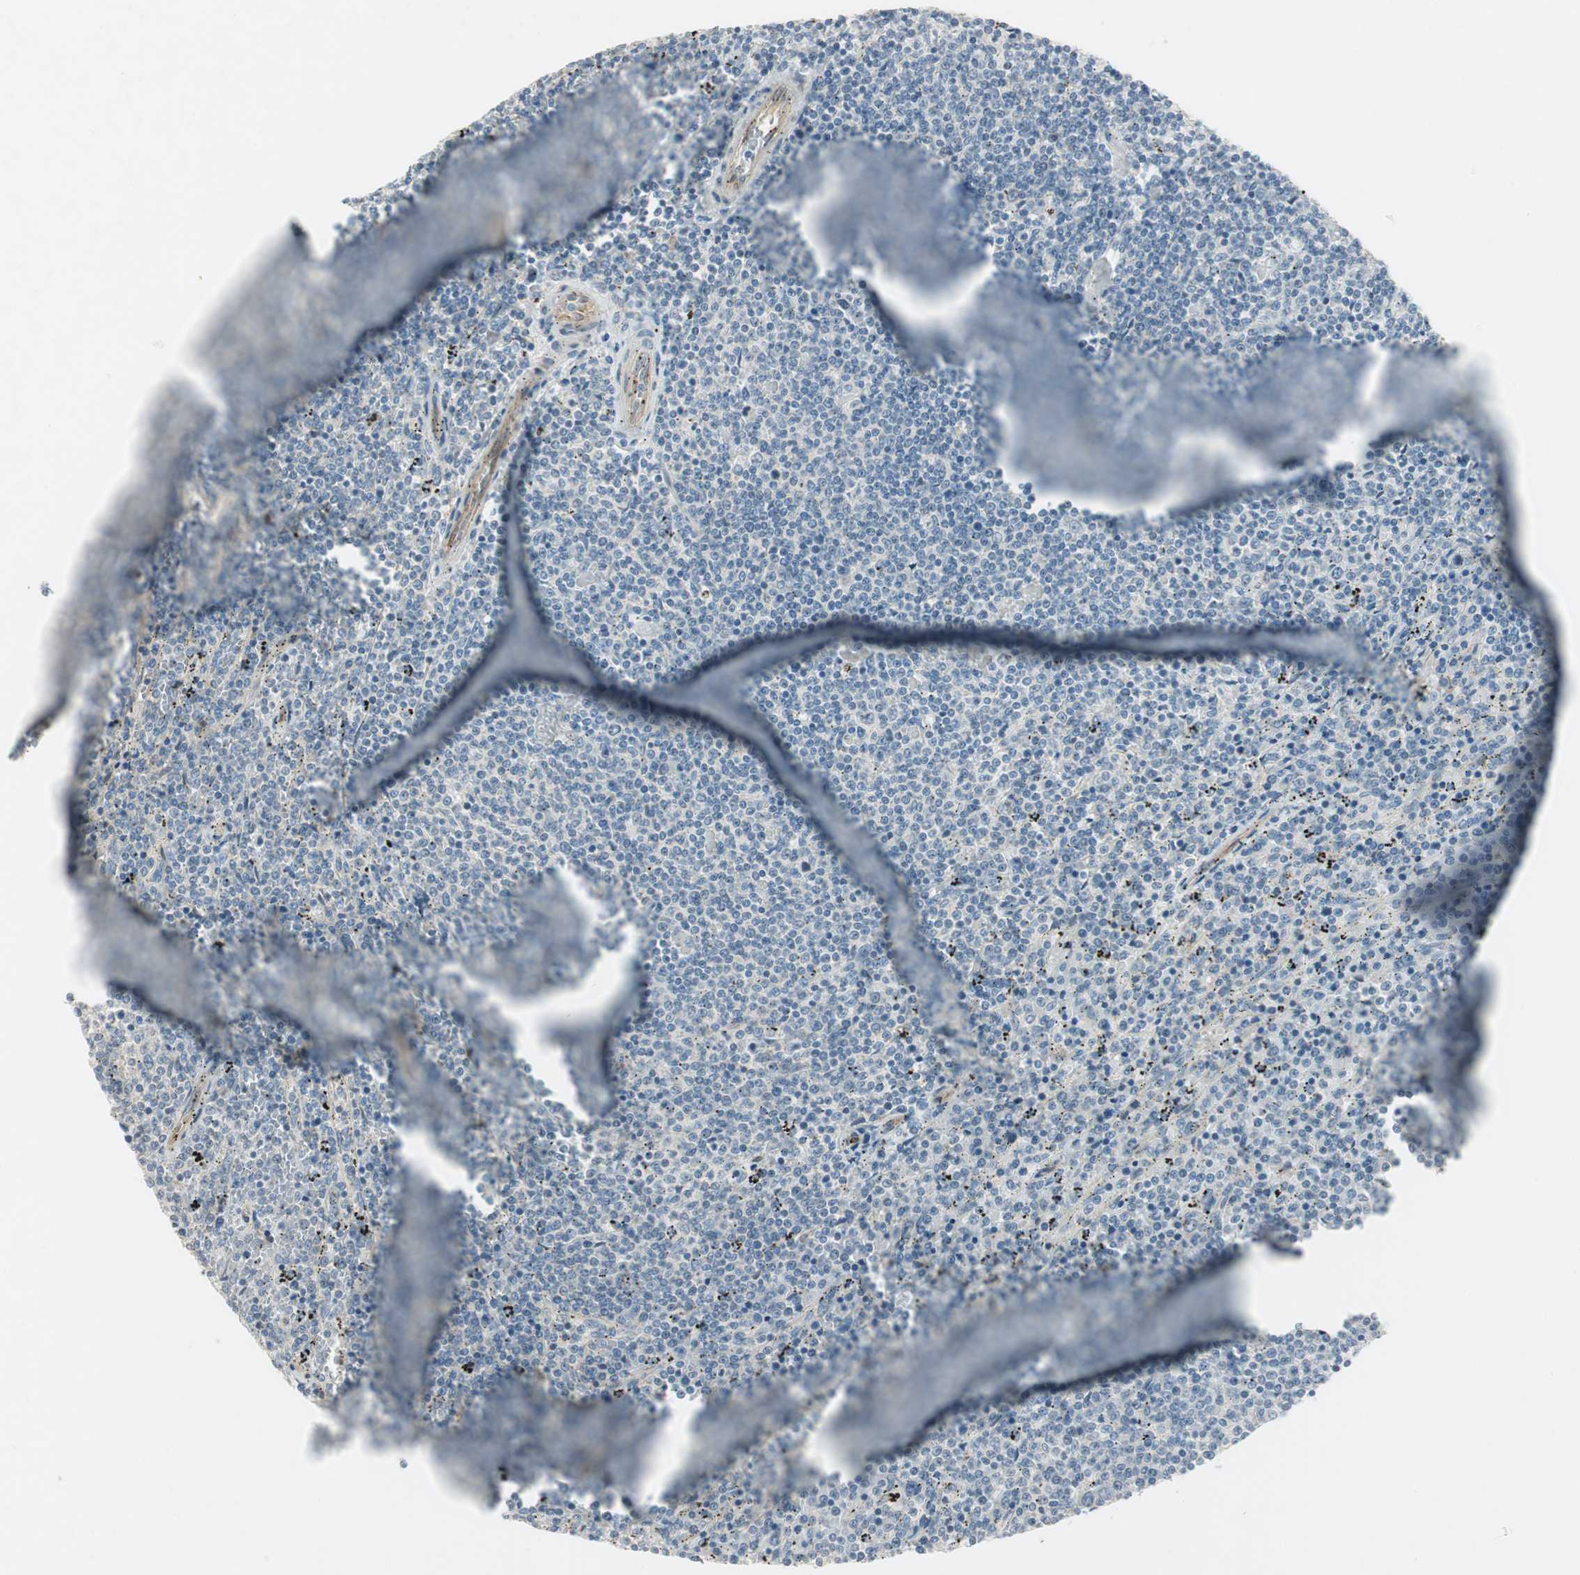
{"staining": {"intensity": "negative", "quantity": "none", "location": "none"}, "tissue": "lymphoma", "cell_type": "Tumor cells", "image_type": "cancer", "snomed": [{"axis": "morphology", "description": "Malignant lymphoma, non-Hodgkin's type, Low grade"}, {"axis": "topography", "description": "Spleen"}], "caption": "Immunohistochemistry photomicrograph of neoplastic tissue: lymphoma stained with DAB exhibits no significant protein expression in tumor cells. Nuclei are stained in blue.", "gene": "STON1-GTF2A1L", "patient": {"sex": "female", "age": 50}}